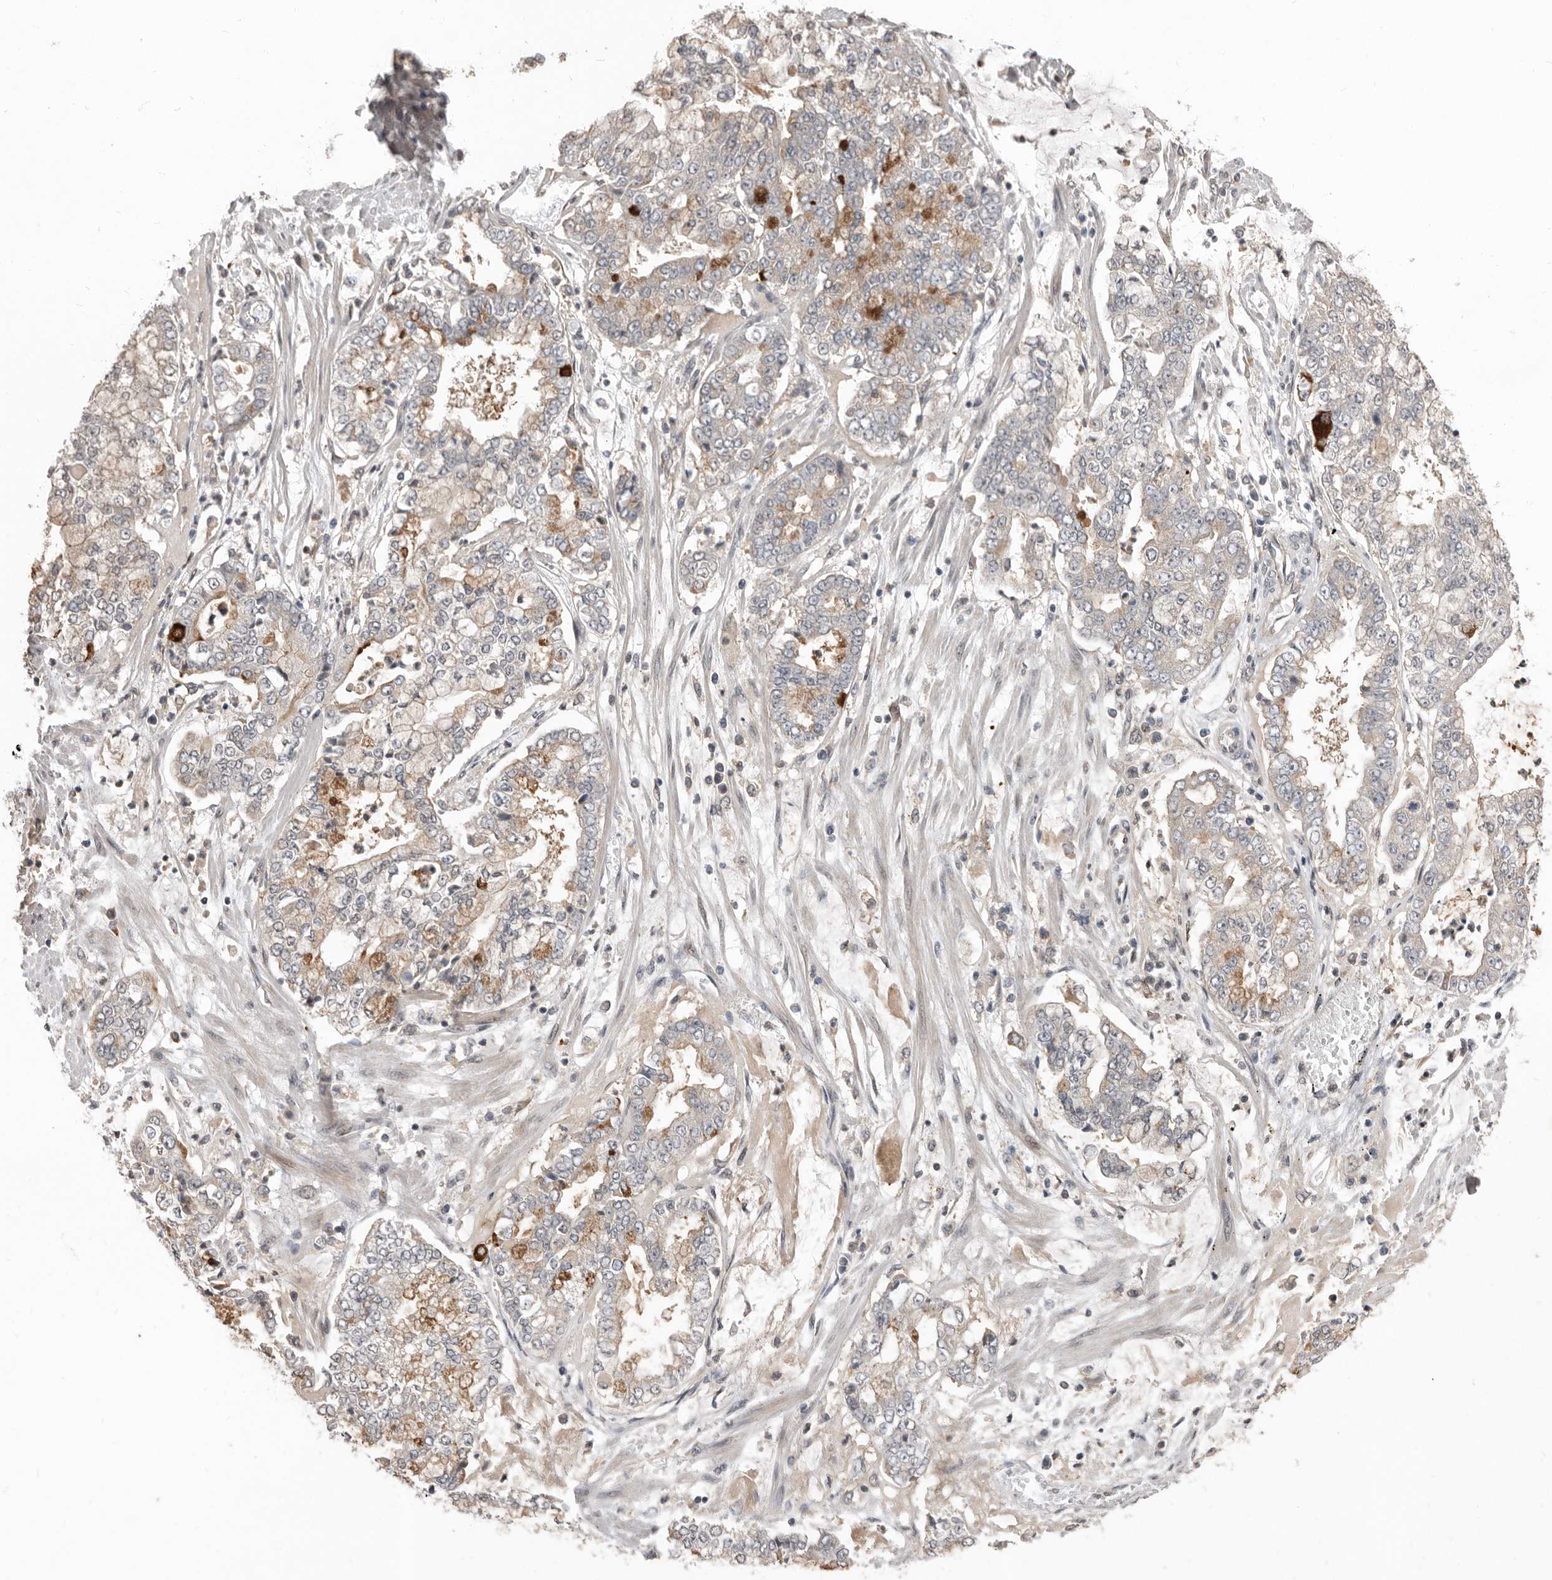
{"staining": {"intensity": "weak", "quantity": "<25%", "location": "cytoplasmic/membranous"}, "tissue": "stomach cancer", "cell_type": "Tumor cells", "image_type": "cancer", "snomed": [{"axis": "morphology", "description": "Adenocarcinoma, NOS"}, {"axis": "topography", "description": "Stomach"}], "caption": "Tumor cells are negative for brown protein staining in stomach adenocarcinoma.", "gene": "LRGUK", "patient": {"sex": "male", "age": 76}}